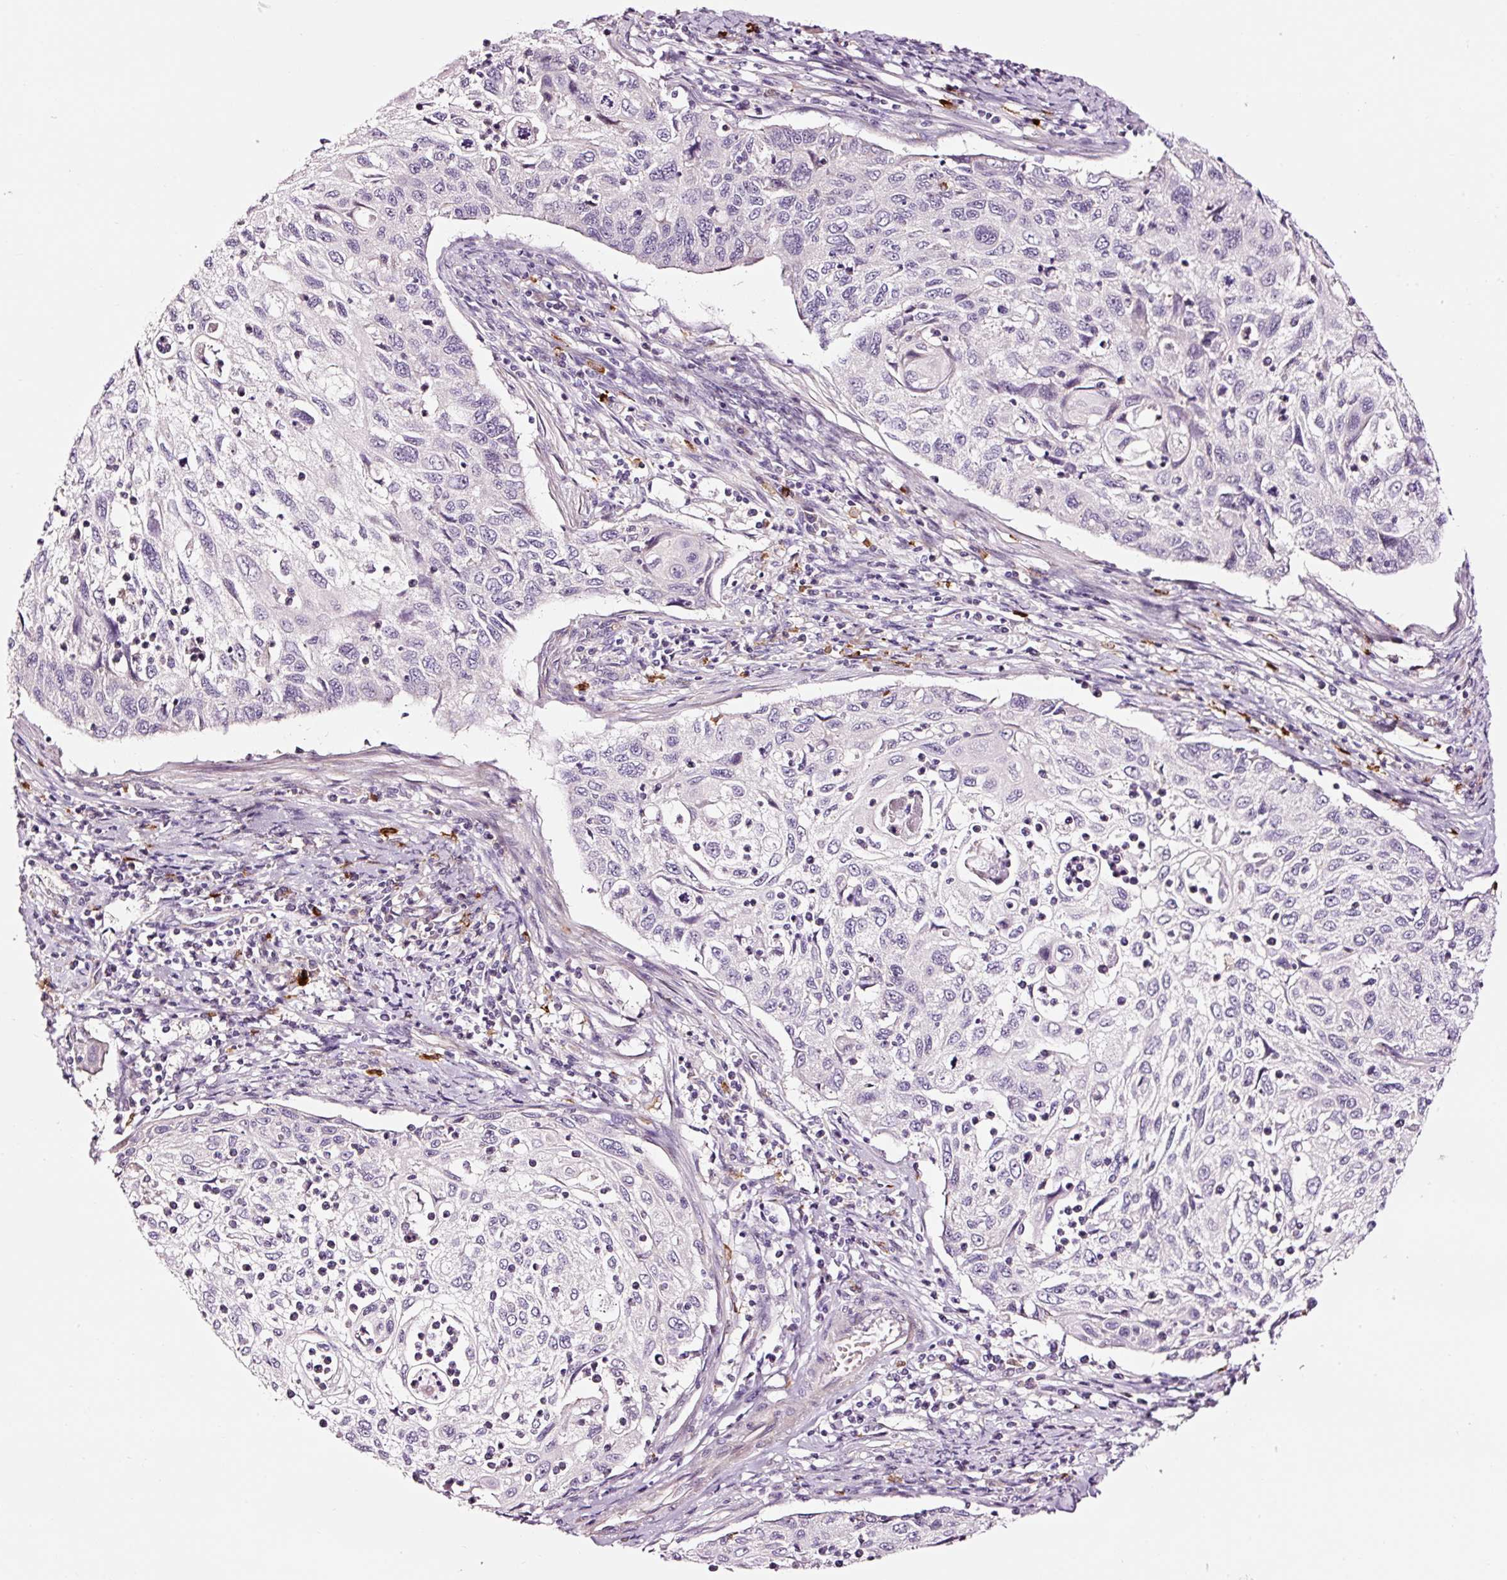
{"staining": {"intensity": "negative", "quantity": "none", "location": "none"}, "tissue": "cervical cancer", "cell_type": "Tumor cells", "image_type": "cancer", "snomed": [{"axis": "morphology", "description": "Squamous cell carcinoma, NOS"}, {"axis": "topography", "description": "Cervix"}], "caption": "This image is of squamous cell carcinoma (cervical) stained with immunohistochemistry to label a protein in brown with the nuclei are counter-stained blue. There is no positivity in tumor cells.", "gene": "UTP14A", "patient": {"sex": "female", "age": 70}}